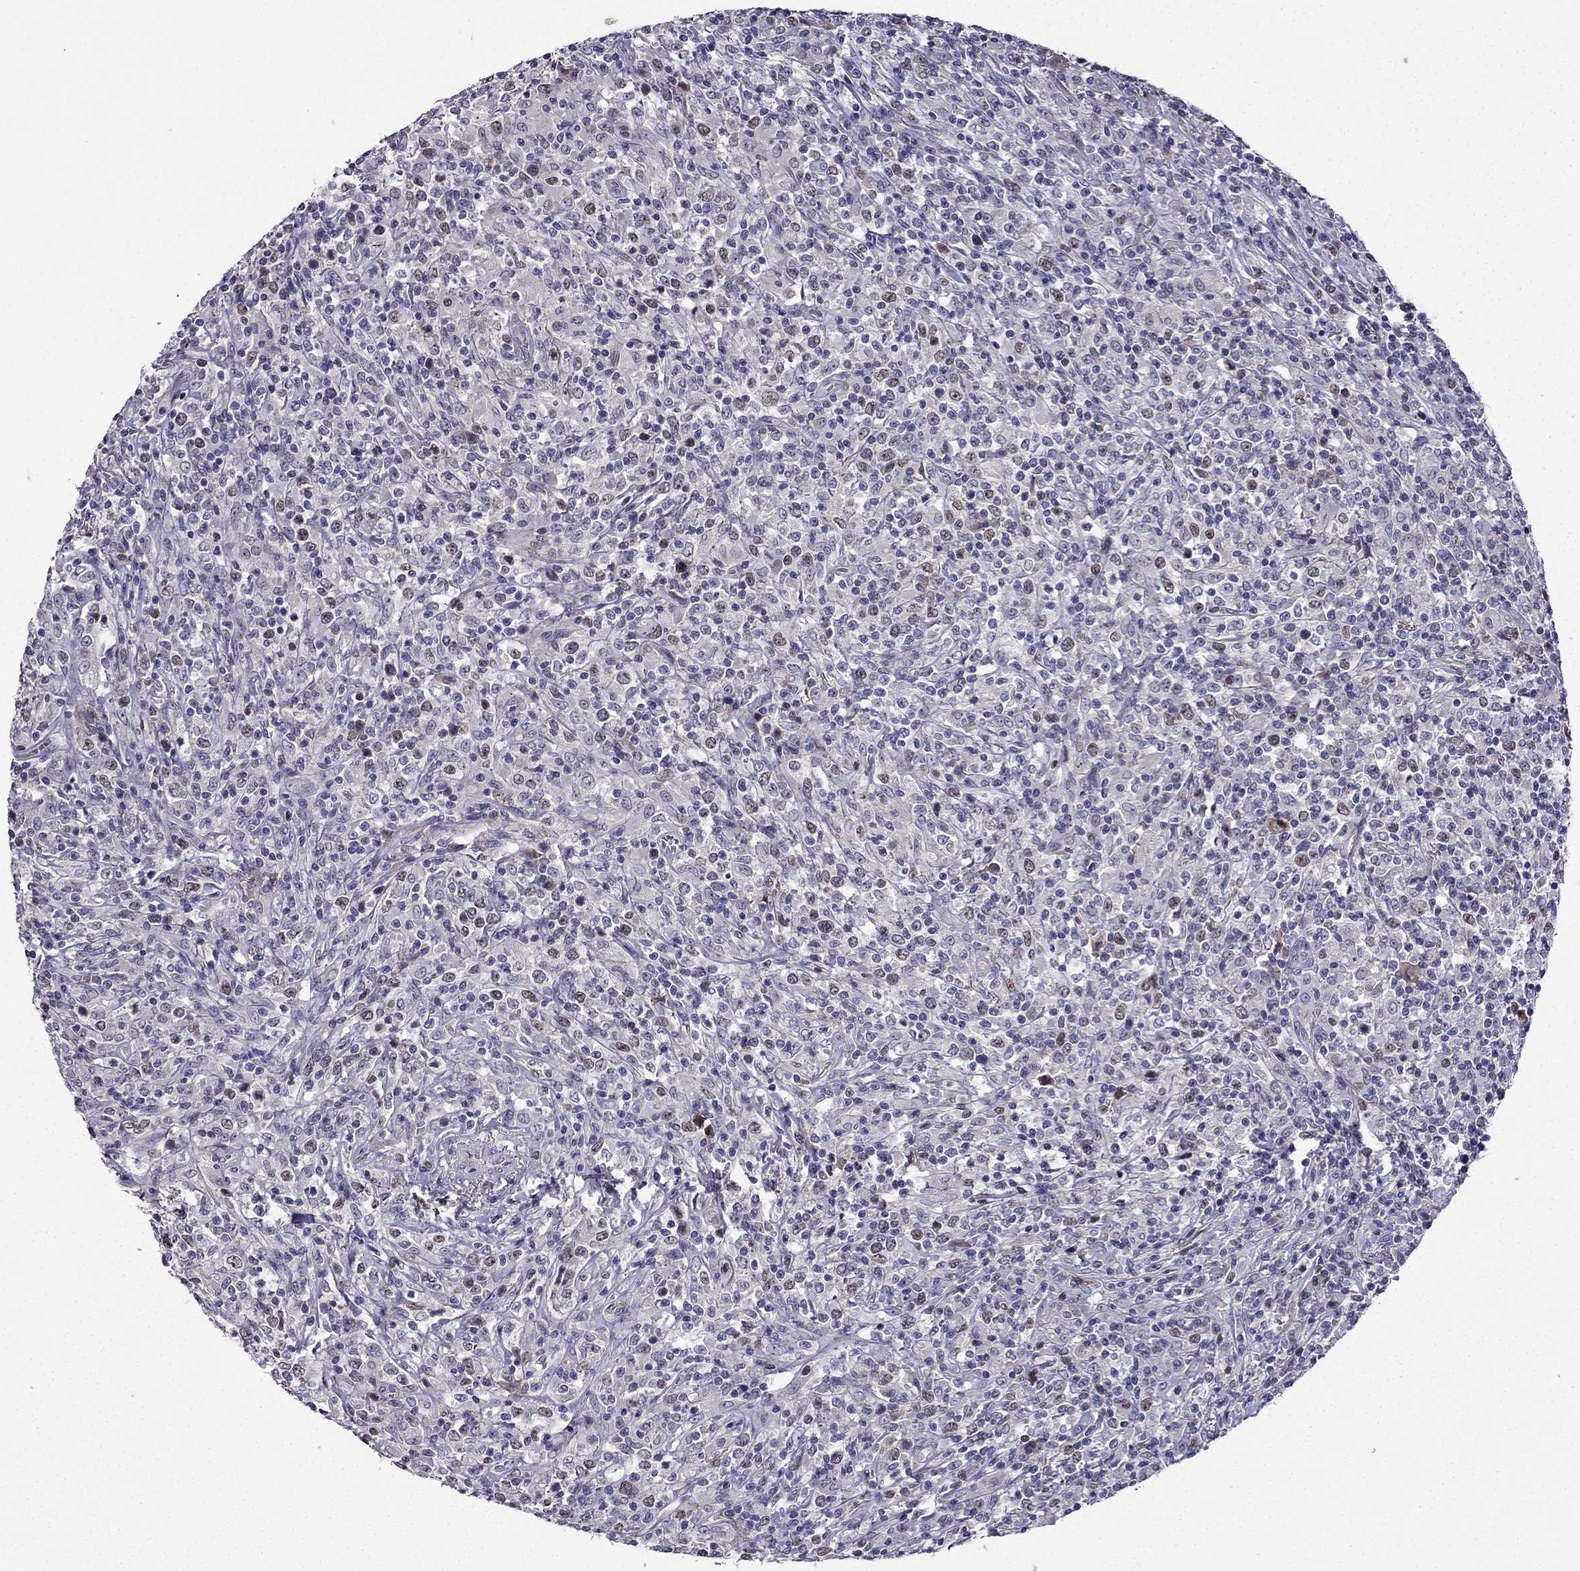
{"staining": {"intensity": "weak", "quantity": "<25%", "location": "nuclear"}, "tissue": "lymphoma", "cell_type": "Tumor cells", "image_type": "cancer", "snomed": [{"axis": "morphology", "description": "Malignant lymphoma, non-Hodgkin's type, High grade"}, {"axis": "topography", "description": "Lung"}], "caption": "A histopathology image of lymphoma stained for a protein shows no brown staining in tumor cells.", "gene": "UHRF1", "patient": {"sex": "male", "age": 79}}